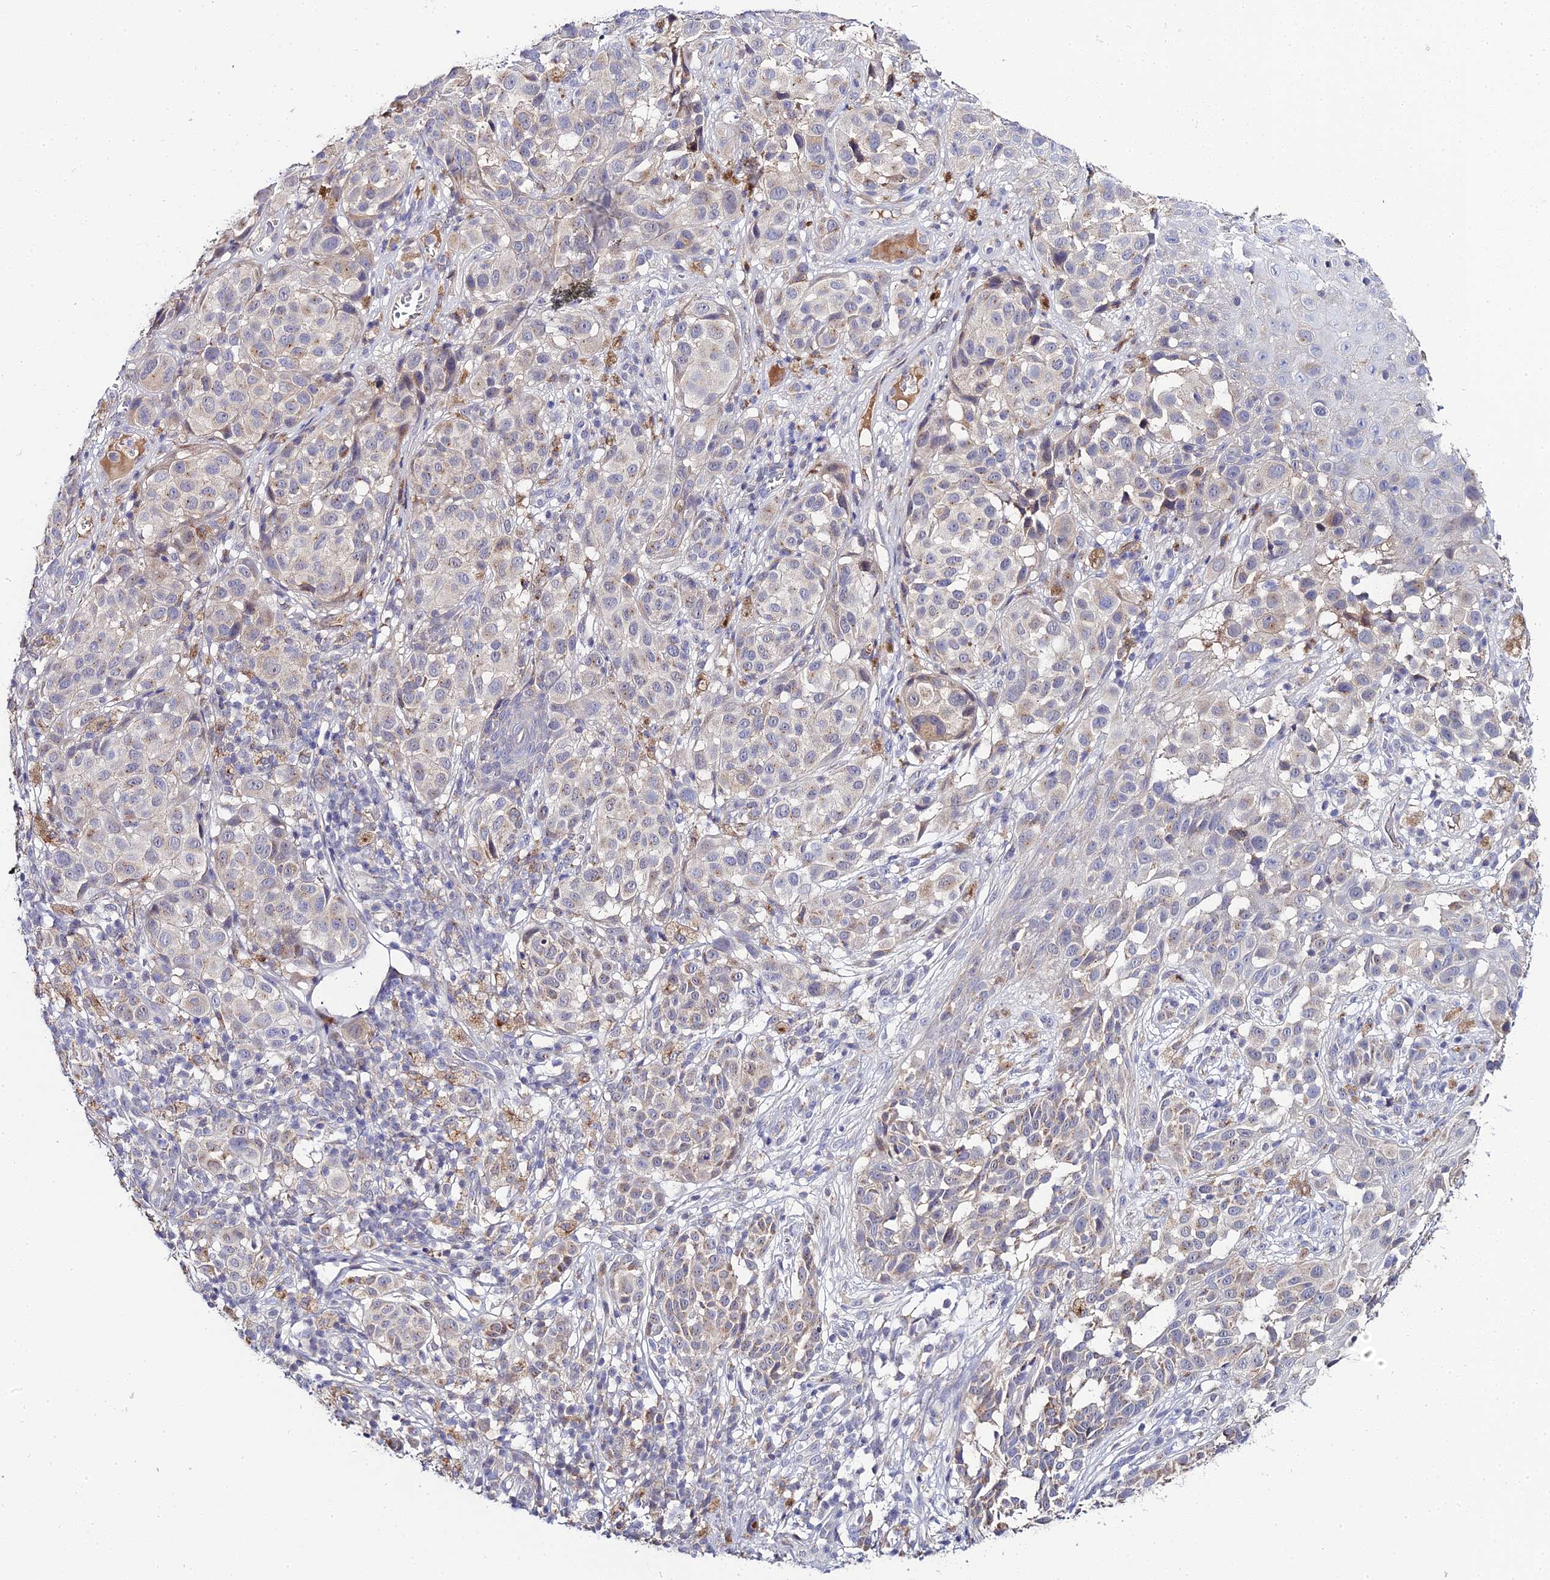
{"staining": {"intensity": "weak", "quantity": "<25%", "location": "cytoplasmic/membranous"}, "tissue": "melanoma", "cell_type": "Tumor cells", "image_type": "cancer", "snomed": [{"axis": "morphology", "description": "Malignant melanoma, NOS"}, {"axis": "topography", "description": "Skin"}], "caption": "An image of melanoma stained for a protein exhibits no brown staining in tumor cells.", "gene": "ZXDA", "patient": {"sex": "male", "age": 38}}